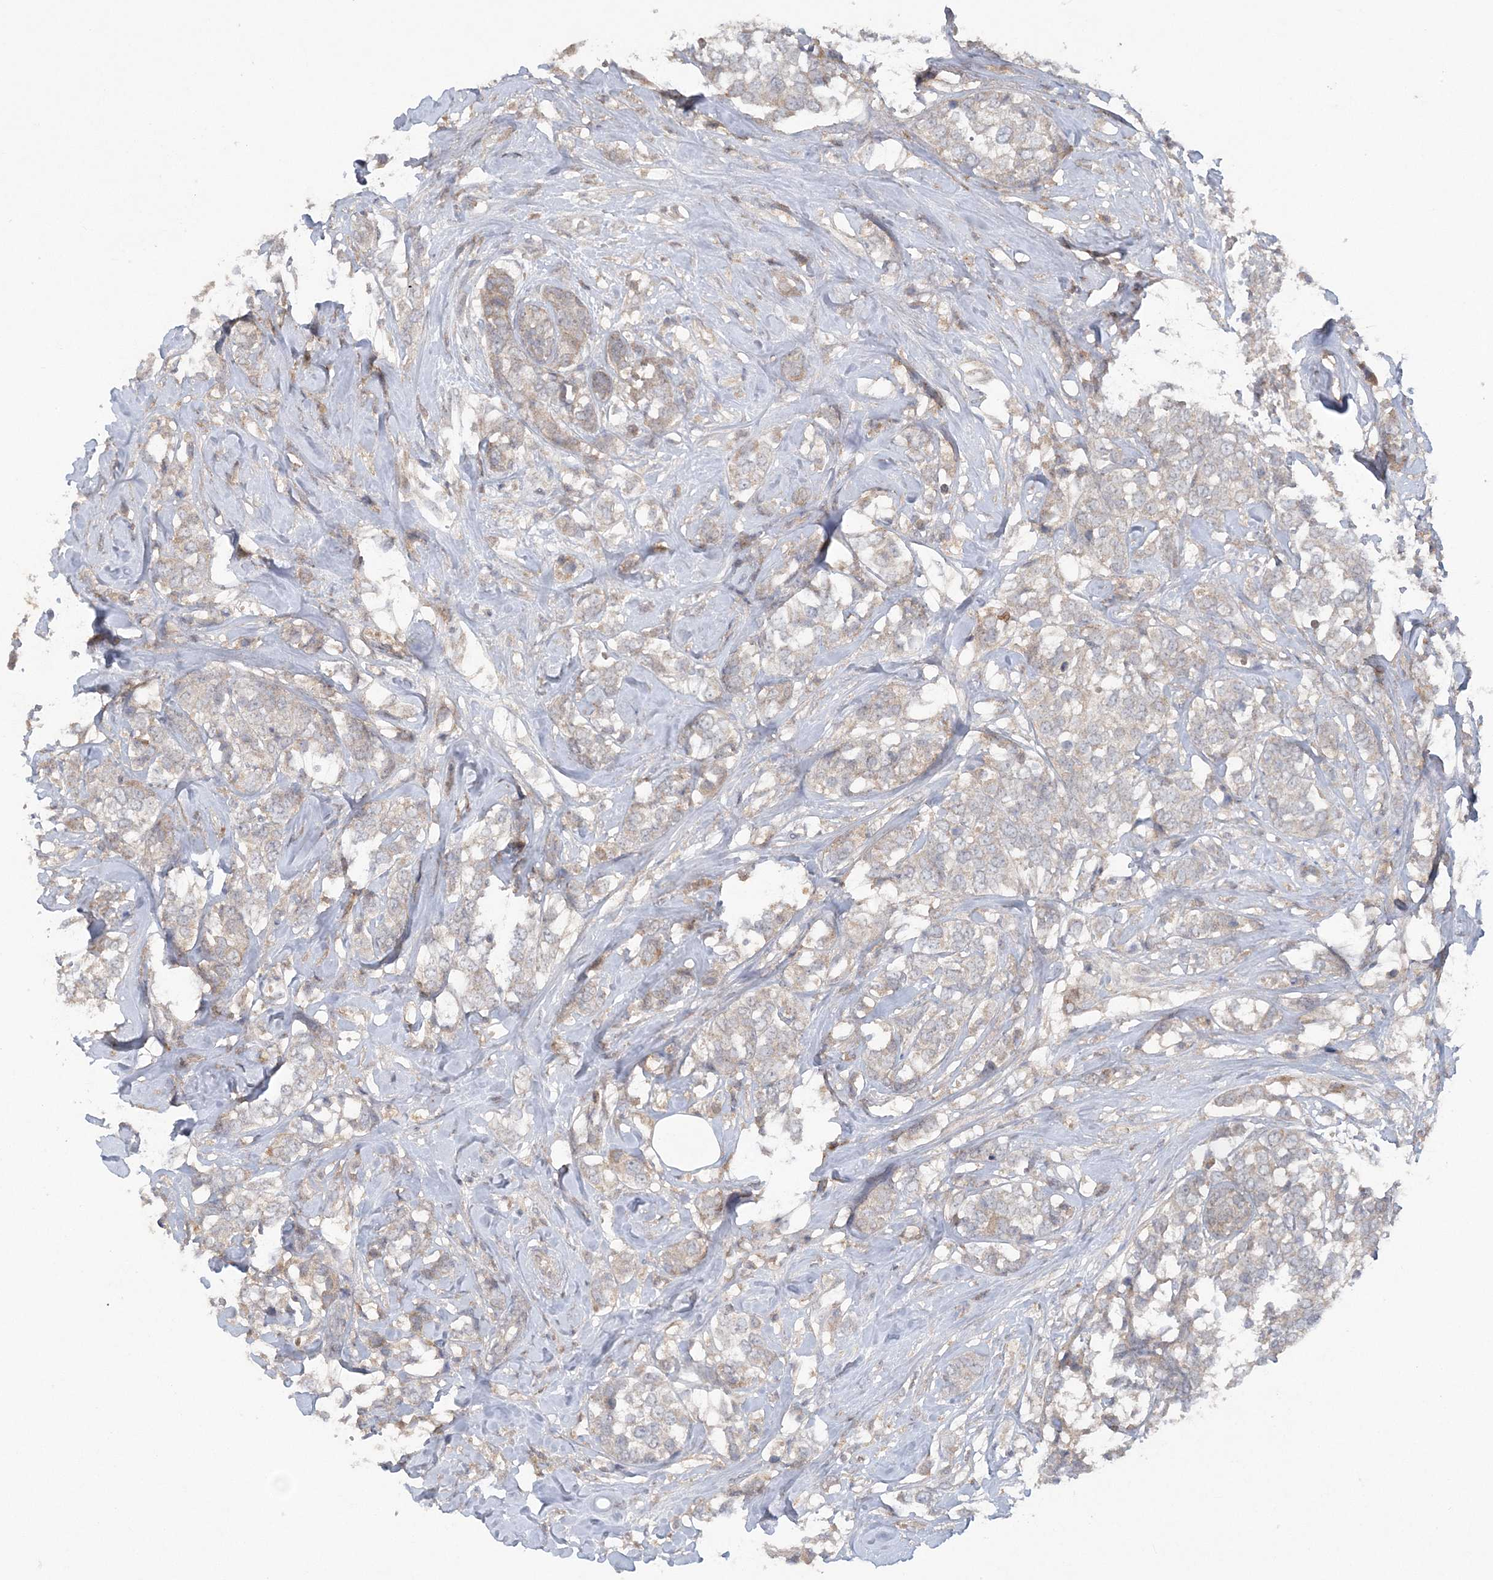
{"staining": {"intensity": "weak", "quantity": "<25%", "location": "cytoplasmic/membranous"}, "tissue": "breast cancer", "cell_type": "Tumor cells", "image_type": "cancer", "snomed": [{"axis": "morphology", "description": "Lobular carcinoma"}, {"axis": "topography", "description": "Breast"}], "caption": "Lobular carcinoma (breast) stained for a protein using IHC exhibits no staining tumor cells.", "gene": "C1RL", "patient": {"sex": "female", "age": 59}}